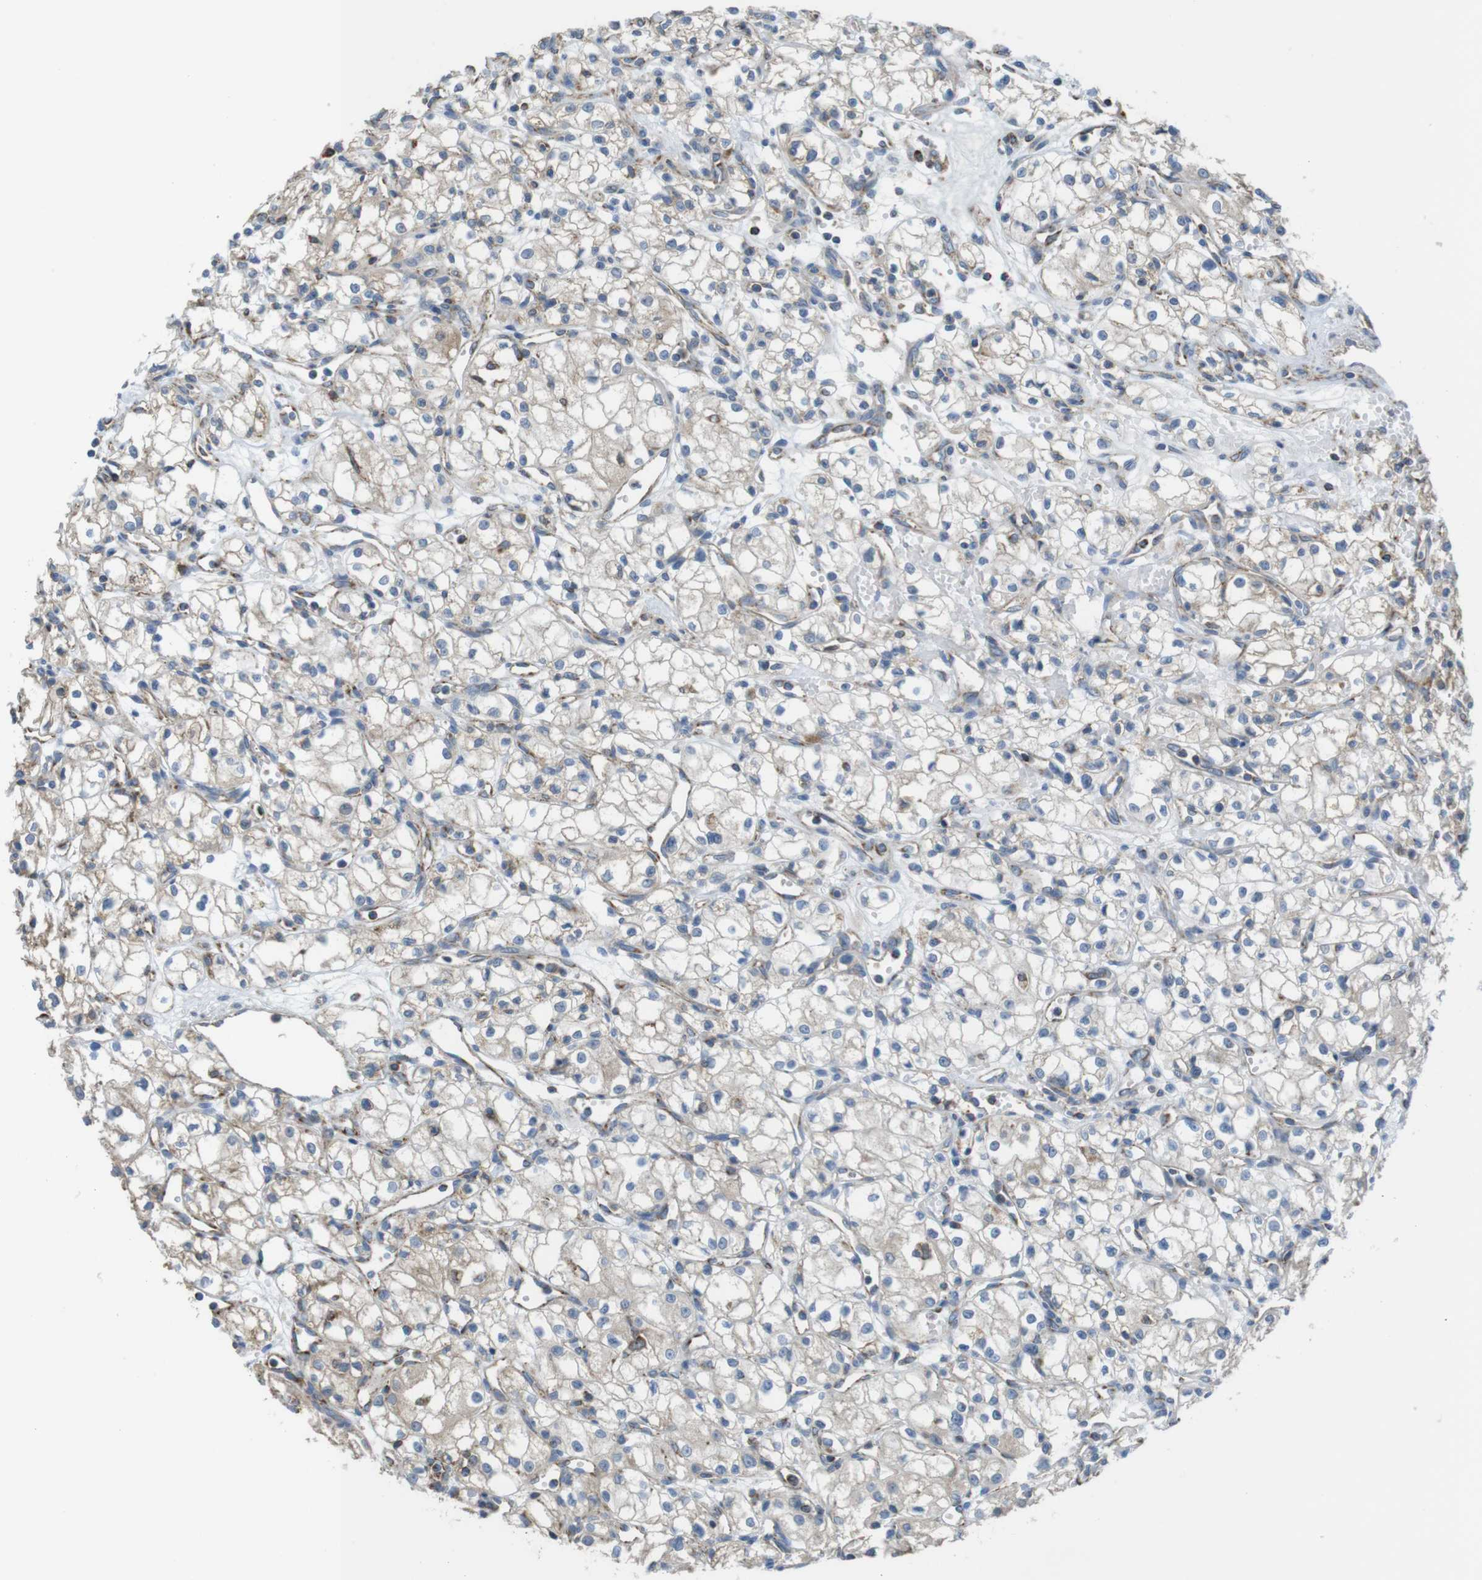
{"staining": {"intensity": "negative", "quantity": "none", "location": "none"}, "tissue": "renal cancer", "cell_type": "Tumor cells", "image_type": "cancer", "snomed": [{"axis": "morphology", "description": "Normal tissue, NOS"}, {"axis": "morphology", "description": "Adenocarcinoma, NOS"}, {"axis": "topography", "description": "Kidney"}], "caption": "DAB (3,3'-diaminobenzidine) immunohistochemical staining of human renal cancer (adenocarcinoma) reveals no significant expression in tumor cells.", "gene": "GRIK2", "patient": {"sex": "male", "age": 59}}